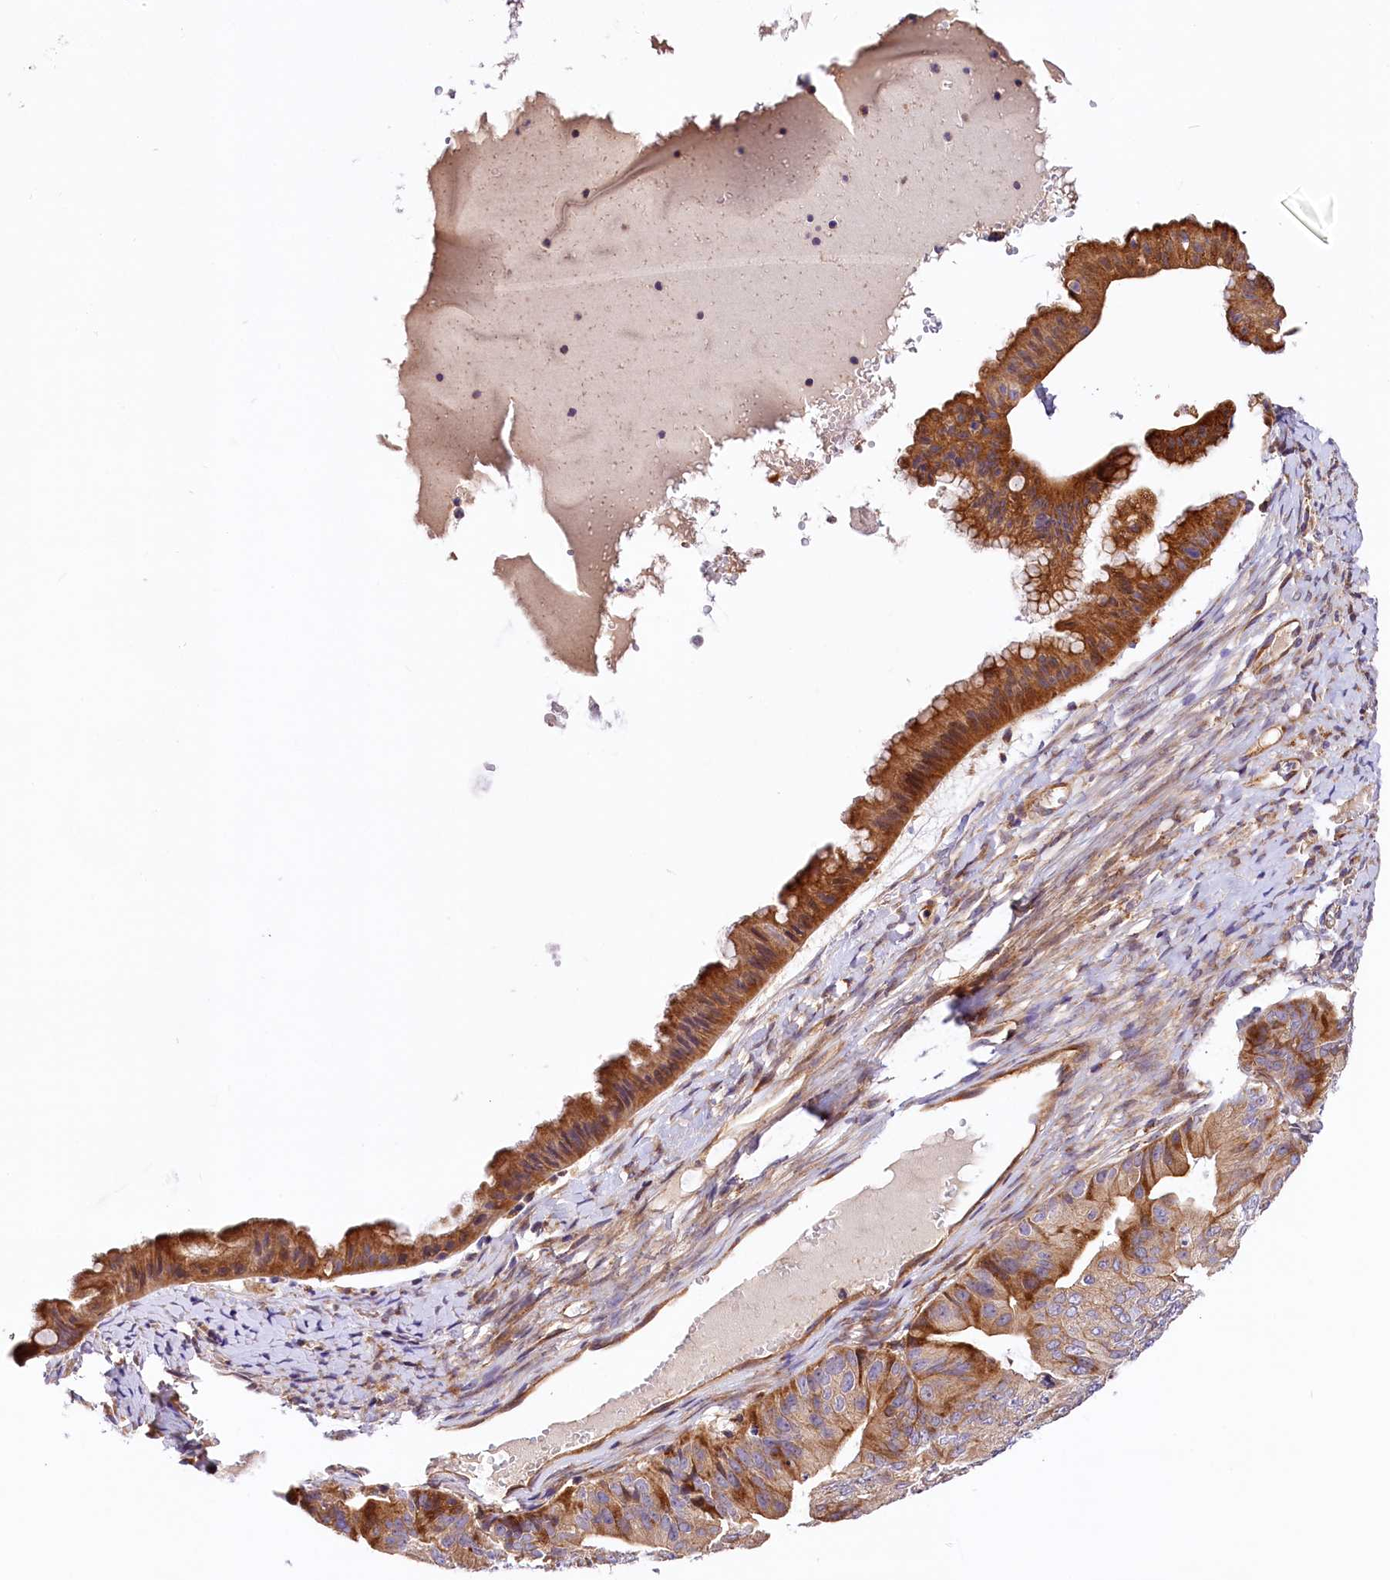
{"staining": {"intensity": "strong", "quantity": "<25%", "location": "cytoplasmic/membranous"}, "tissue": "ovarian cancer", "cell_type": "Tumor cells", "image_type": "cancer", "snomed": [{"axis": "morphology", "description": "Cystadenocarcinoma, mucinous, NOS"}, {"axis": "topography", "description": "Ovary"}], "caption": "Immunohistochemical staining of ovarian mucinous cystadenocarcinoma shows medium levels of strong cytoplasmic/membranous protein positivity in approximately <25% of tumor cells. Nuclei are stained in blue.", "gene": "ARMC6", "patient": {"sex": "female", "age": 61}}